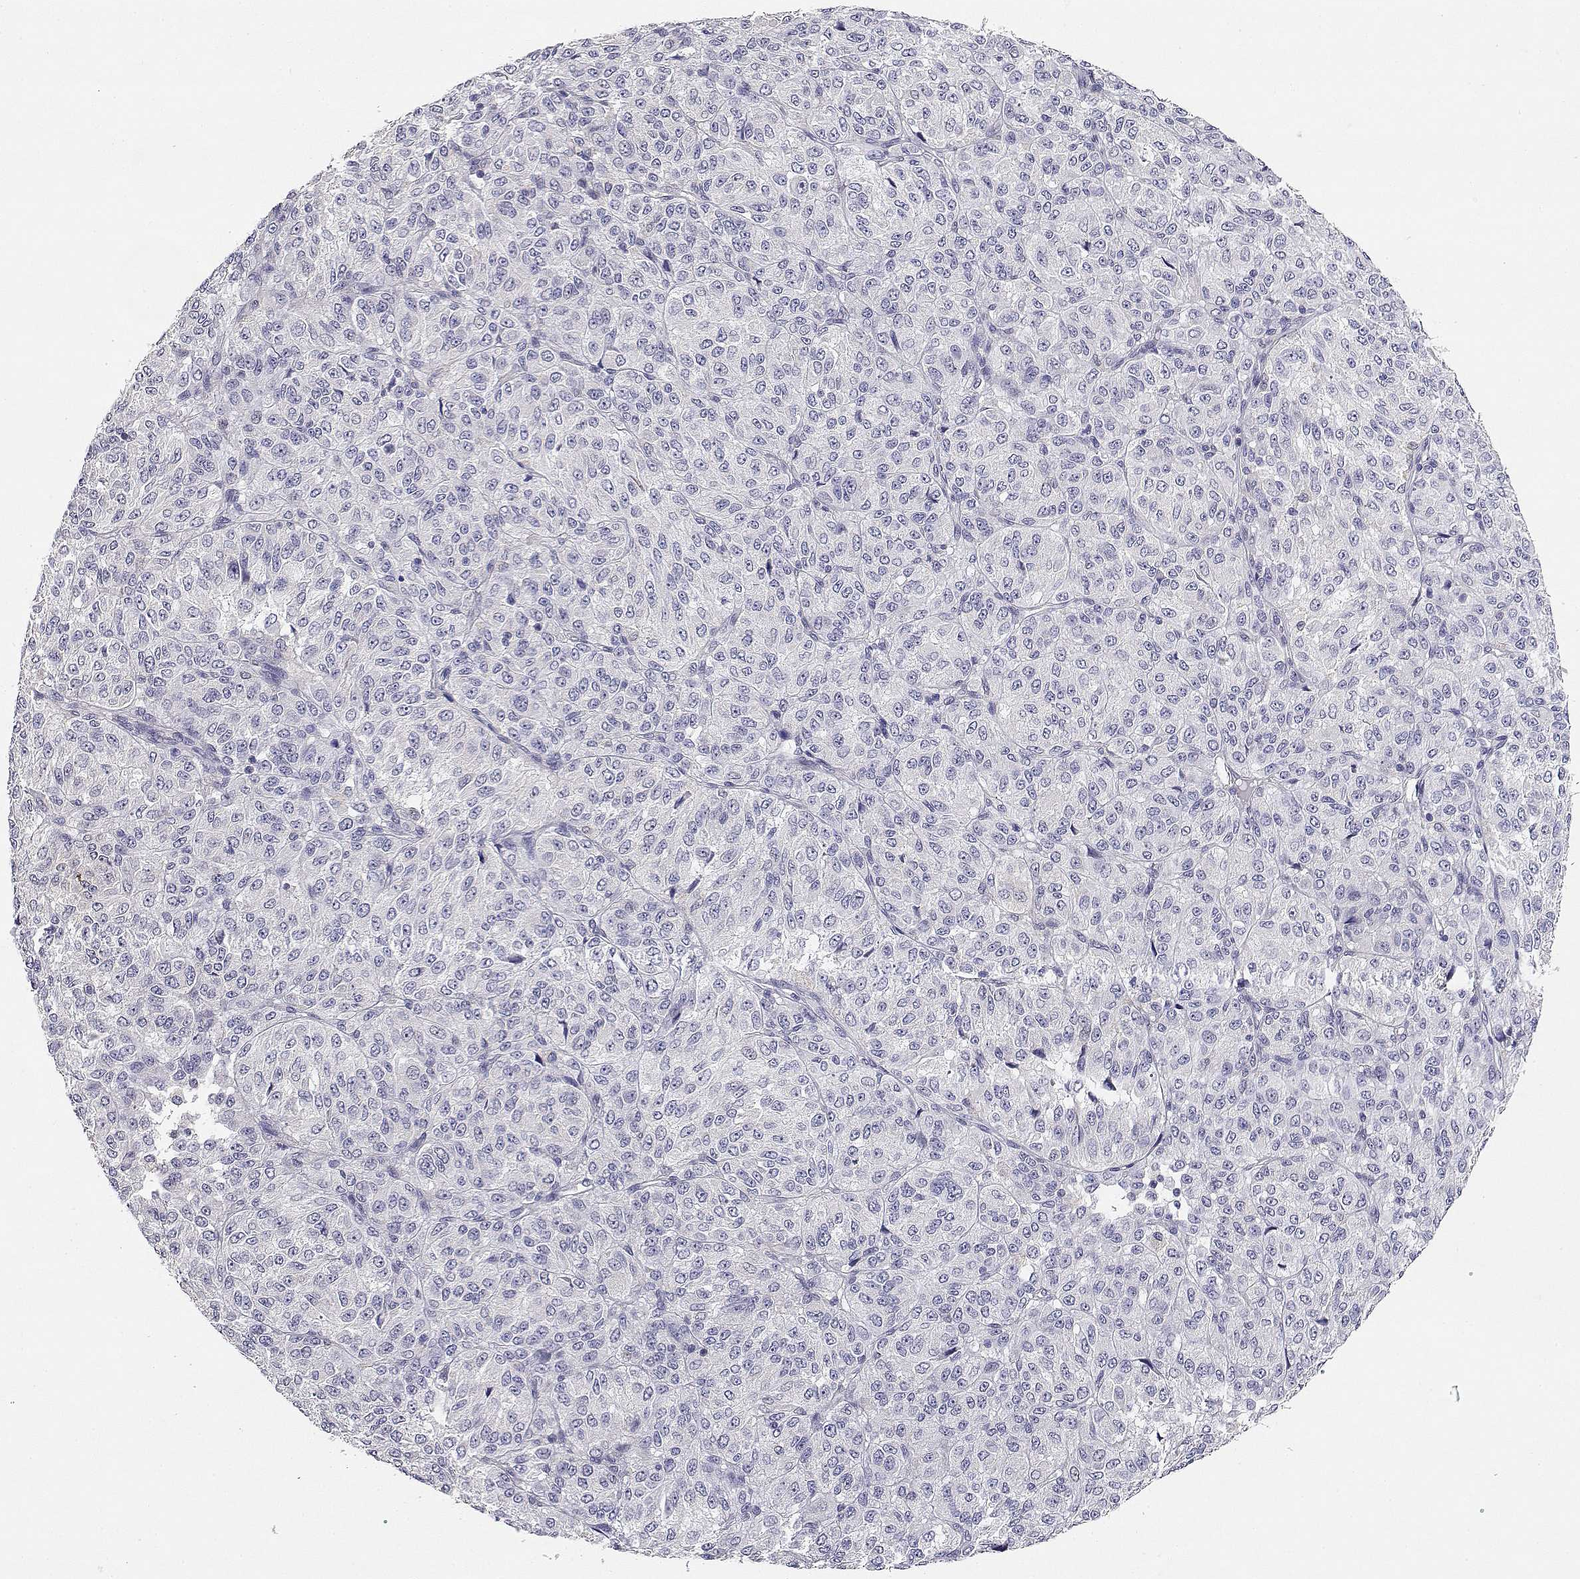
{"staining": {"intensity": "negative", "quantity": "none", "location": "none"}, "tissue": "melanoma", "cell_type": "Tumor cells", "image_type": "cancer", "snomed": [{"axis": "morphology", "description": "Malignant melanoma, Metastatic site"}, {"axis": "topography", "description": "Brain"}], "caption": "This micrograph is of malignant melanoma (metastatic site) stained with IHC to label a protein in brown with the nuclei are counter-stained blue. There is no expression in tumor cells.", "gene": "ADA", "patient": {"sex": "female", "age": 56}}